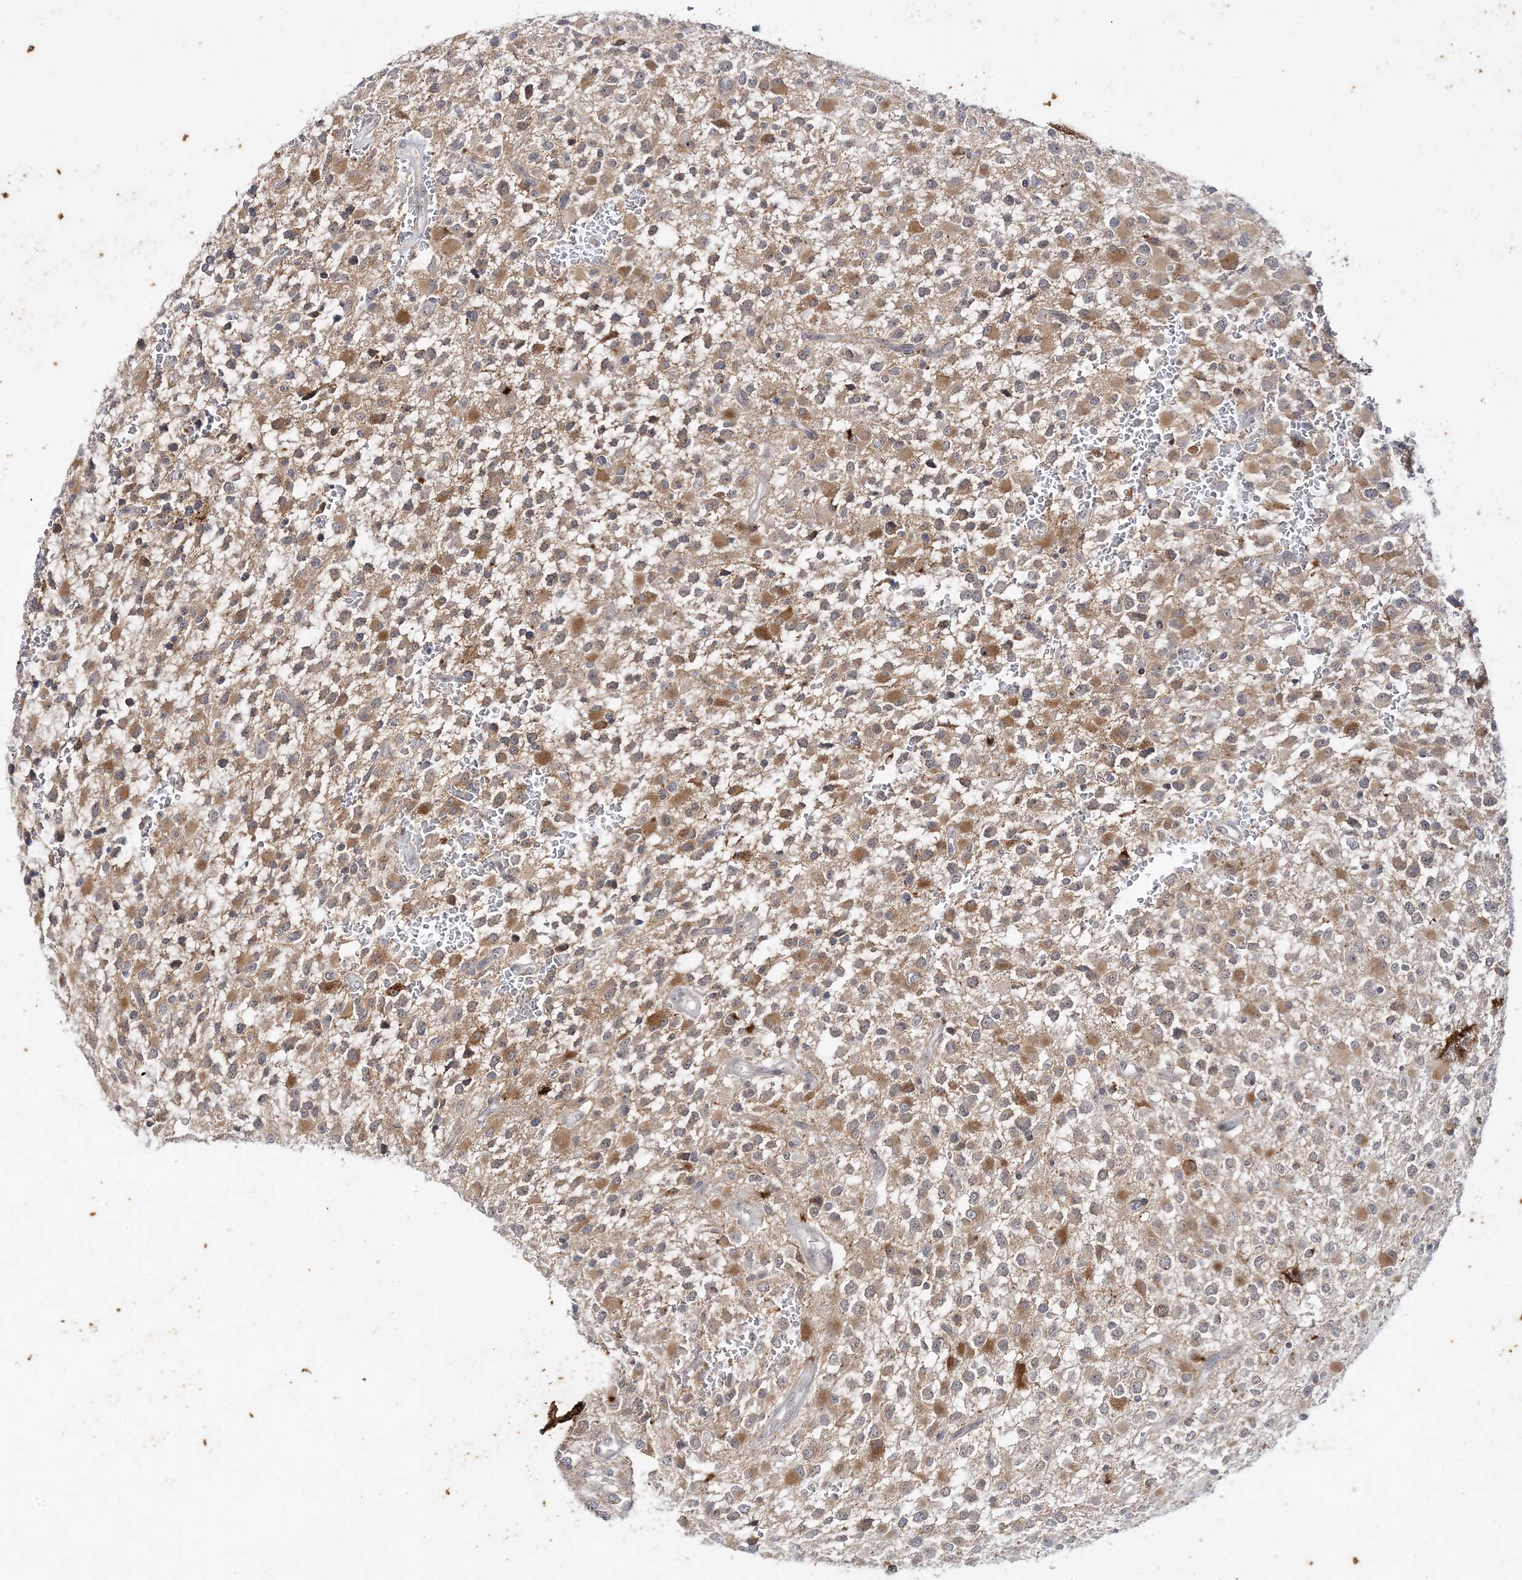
{"staining": {"intensity": "moderate", "quantity": ">75%", "location": "cytoplasmic/membranous"}, "tissue": "glioma", "cell_type": "Tumor cells", "image_type": "cancer", "snomed": [{"axis": "morphology", "description": "Glioma, malignant, High grade"}, {"axis": "topography", "description": "Brain"}], "caption": "Moderate cytoplasmic/membranous staining is identified in about >75% of tumor cells in glioma.", "gene": "LEXM", "patient": {"sex": "male", "age": 34}}